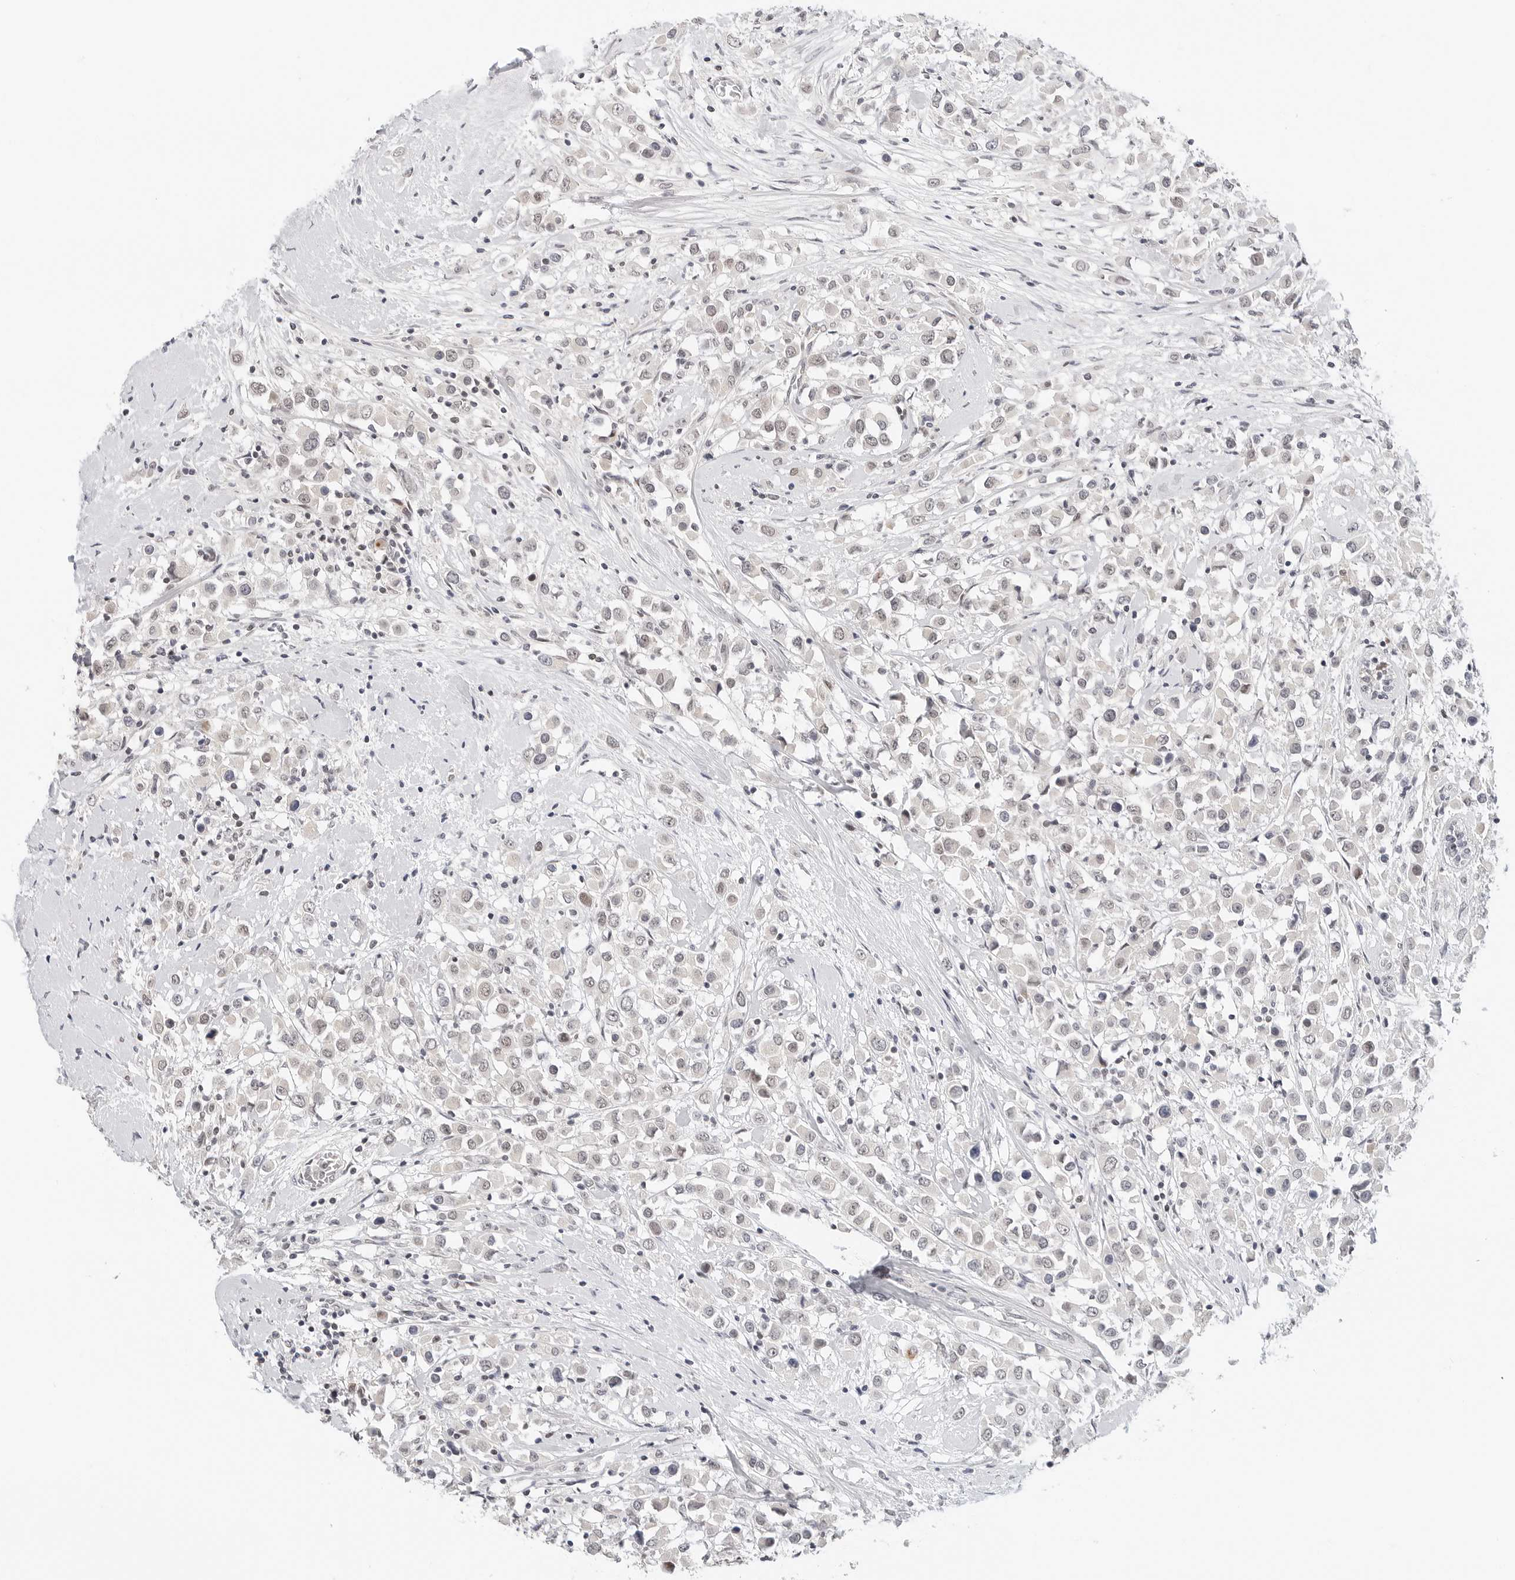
{"staining": {"intensity": "weak", "quantity": "25%-75%", "location": "cytoplasmic/membranous,nuclear"}, "tissue": "breast cancer", "cell_type": "Tumor cells", "image_type": "cancer", "snomed": [{"axis": "morphology", "description": "Duct carcinoma"}, {"axis": "topography", "description": "Breast"}], "caption": "Tumor cells demonstrate low levels of weak cytoplasmic/membranous and nuclear positivity in about 25%-75% of cells in breast cancer.", "gene": "TSEN2", "patient": {"sex": "female", "age": 61}}